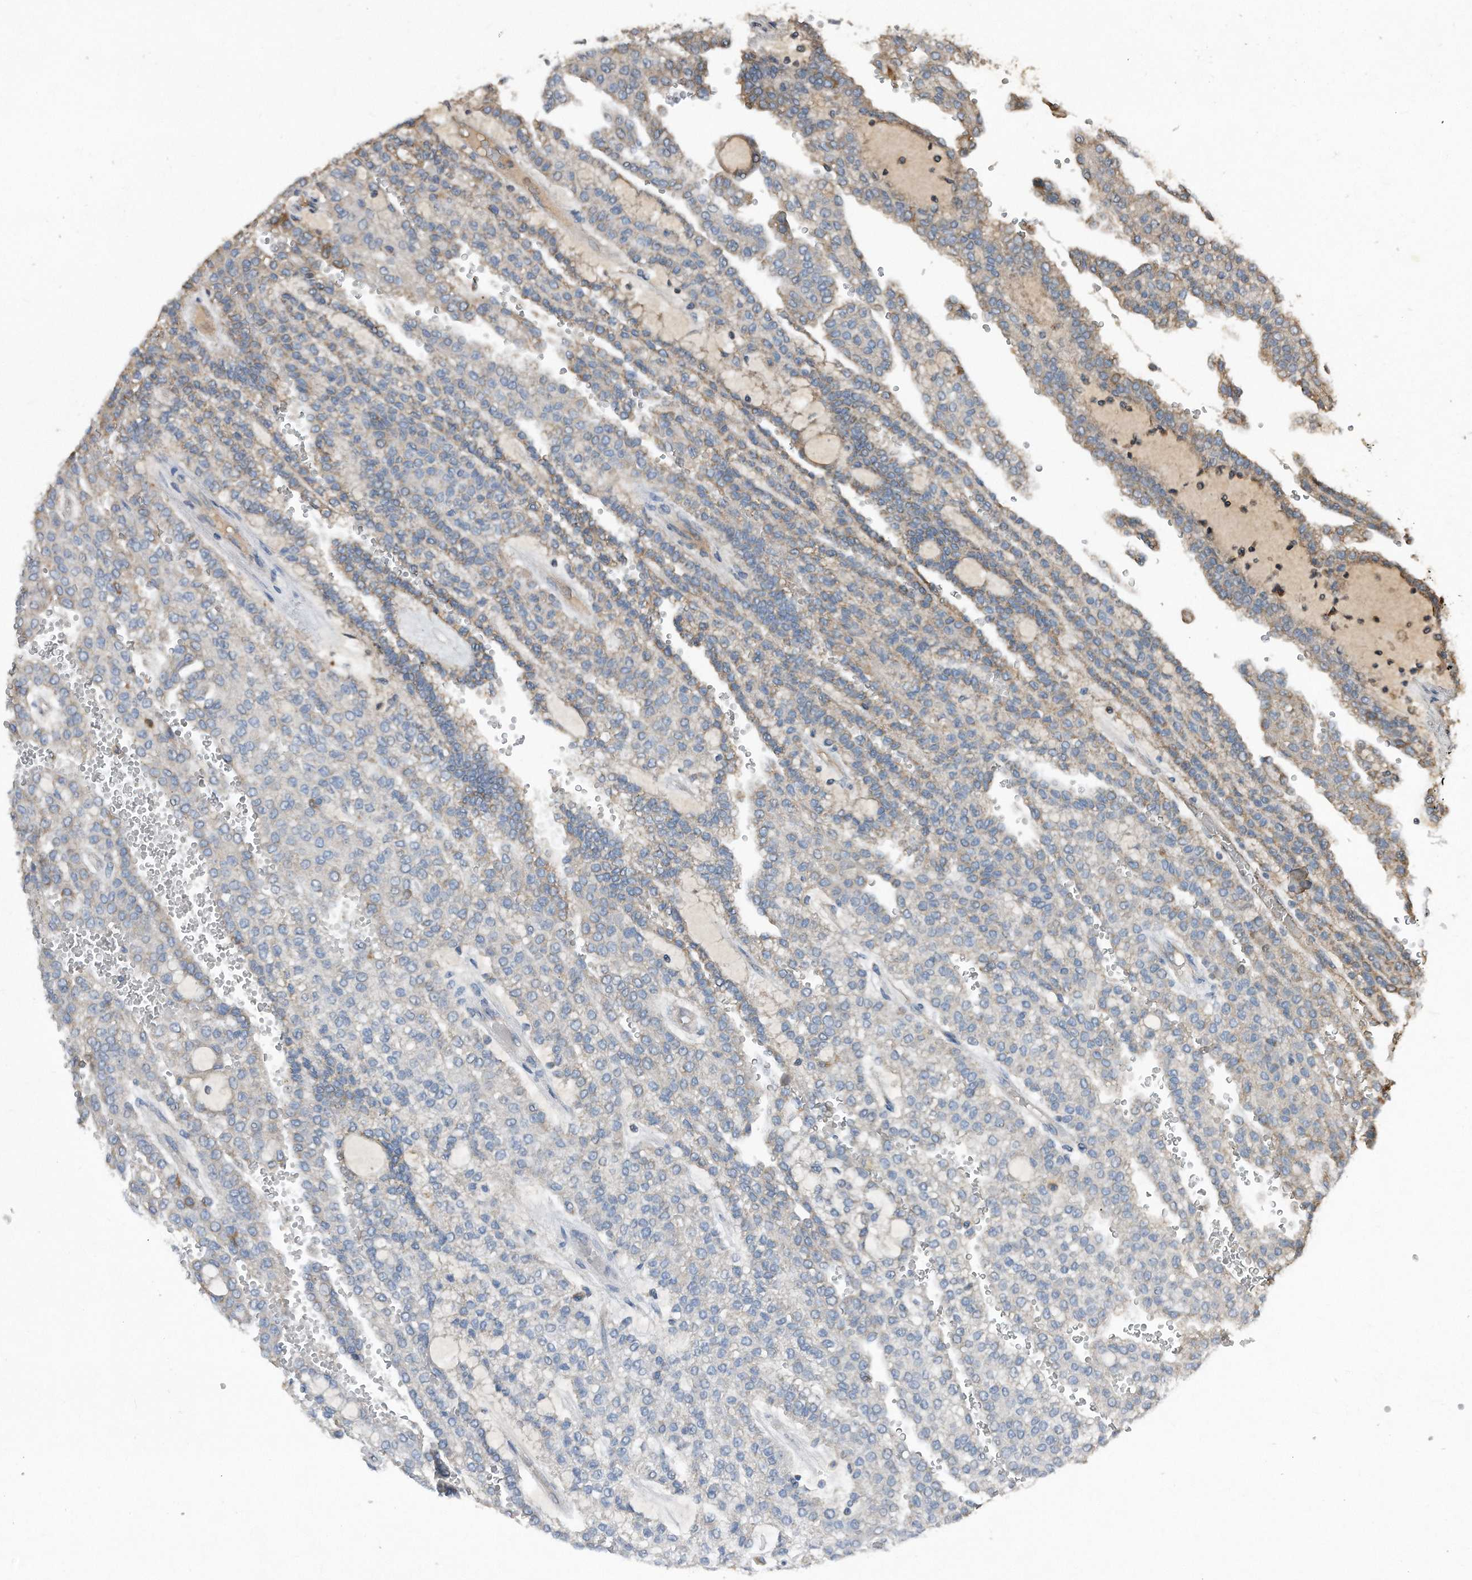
{"staining": {"intensity": "weak", "quantity": "<25%", "location": "cytoplasmic/membranous"}, "tissue": "renal cancer", "cell_type": "Tumor cells", "image_type": "cancer", "snomed": [{"axis": "morphology", "description": "Adenocarcinoma, NOS"}, {"axis": "topography", "description": "Kidney"}], "caption": "A photomicrograph of human renal cancer is negative for staining in tumor cells. (Stains: DAB (3,3'-diaminobenzidine) immunohistochemistry with hematoxylin counter stain, Microscopy: brightfield microscopy at high magnification).", "gene": "SDHA", "patient": {"sex": "male", "age": 63}}